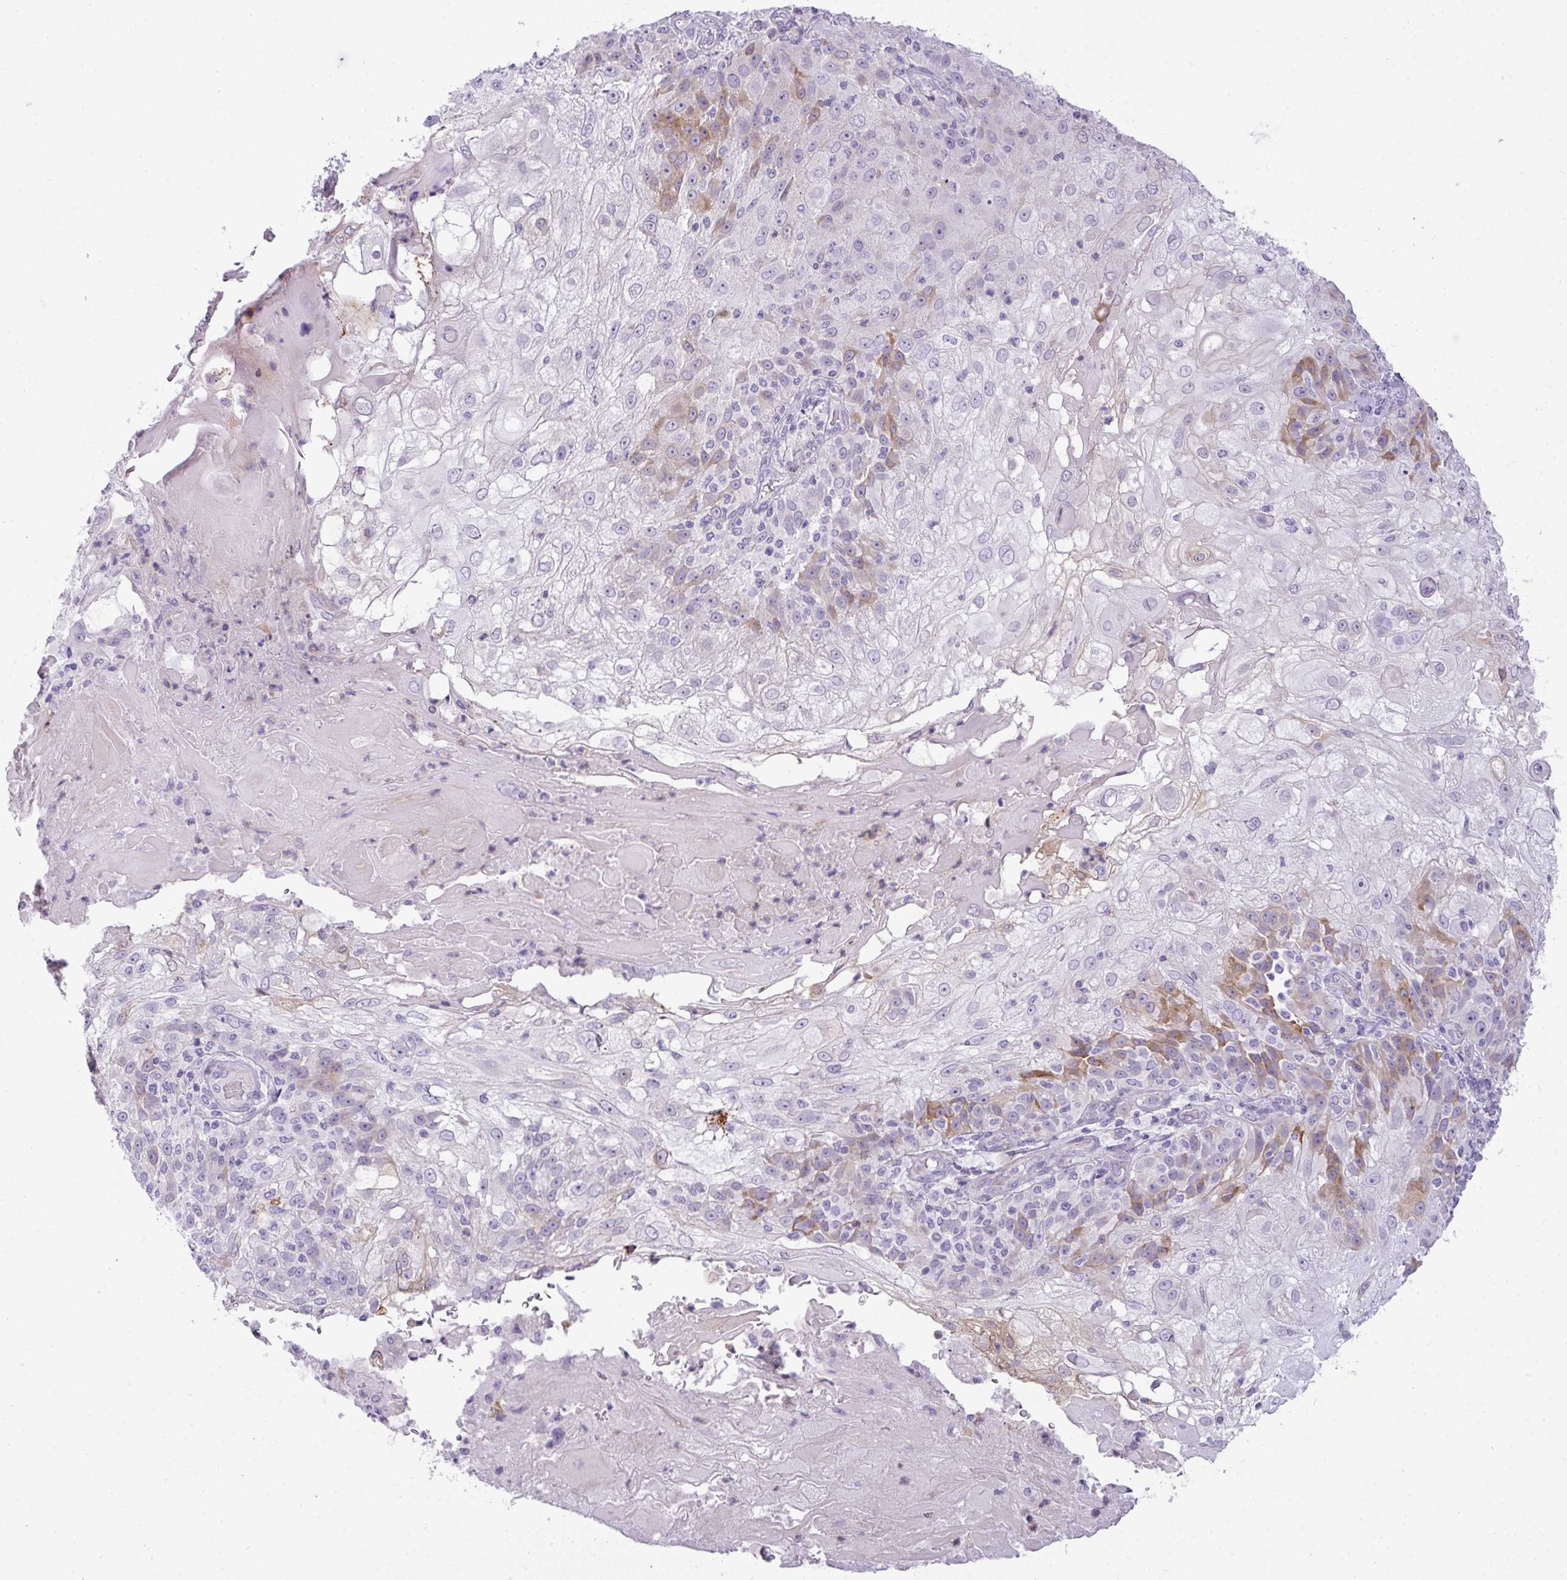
{"staining": {"intensity": "moderate", "quantity": "<25%", "location": "cytoplasmic/membranous"}, "tissue": "skin cancer", "cell_type": "Tumor cells", "image_type": "cancer", "snomed": [{"axis": "morphology", "description": "Normal tissue, NOS"}, {"axis": "morphology", "description": "Squamous cell carcinoma, NOS"}, {"axis": "topography", "description": "Skin"}], "caption": "Brown immunohistochemical staining in human skin cancer (squamous cell carcinoma) shows moderate cytoplasmic/membranous expression in about <25% of tumor cells. The protein is shown in brown color, while the nuclei are stained blue.", "gene": "LIPE", "patient": {"sex": "female", "age": 83}}